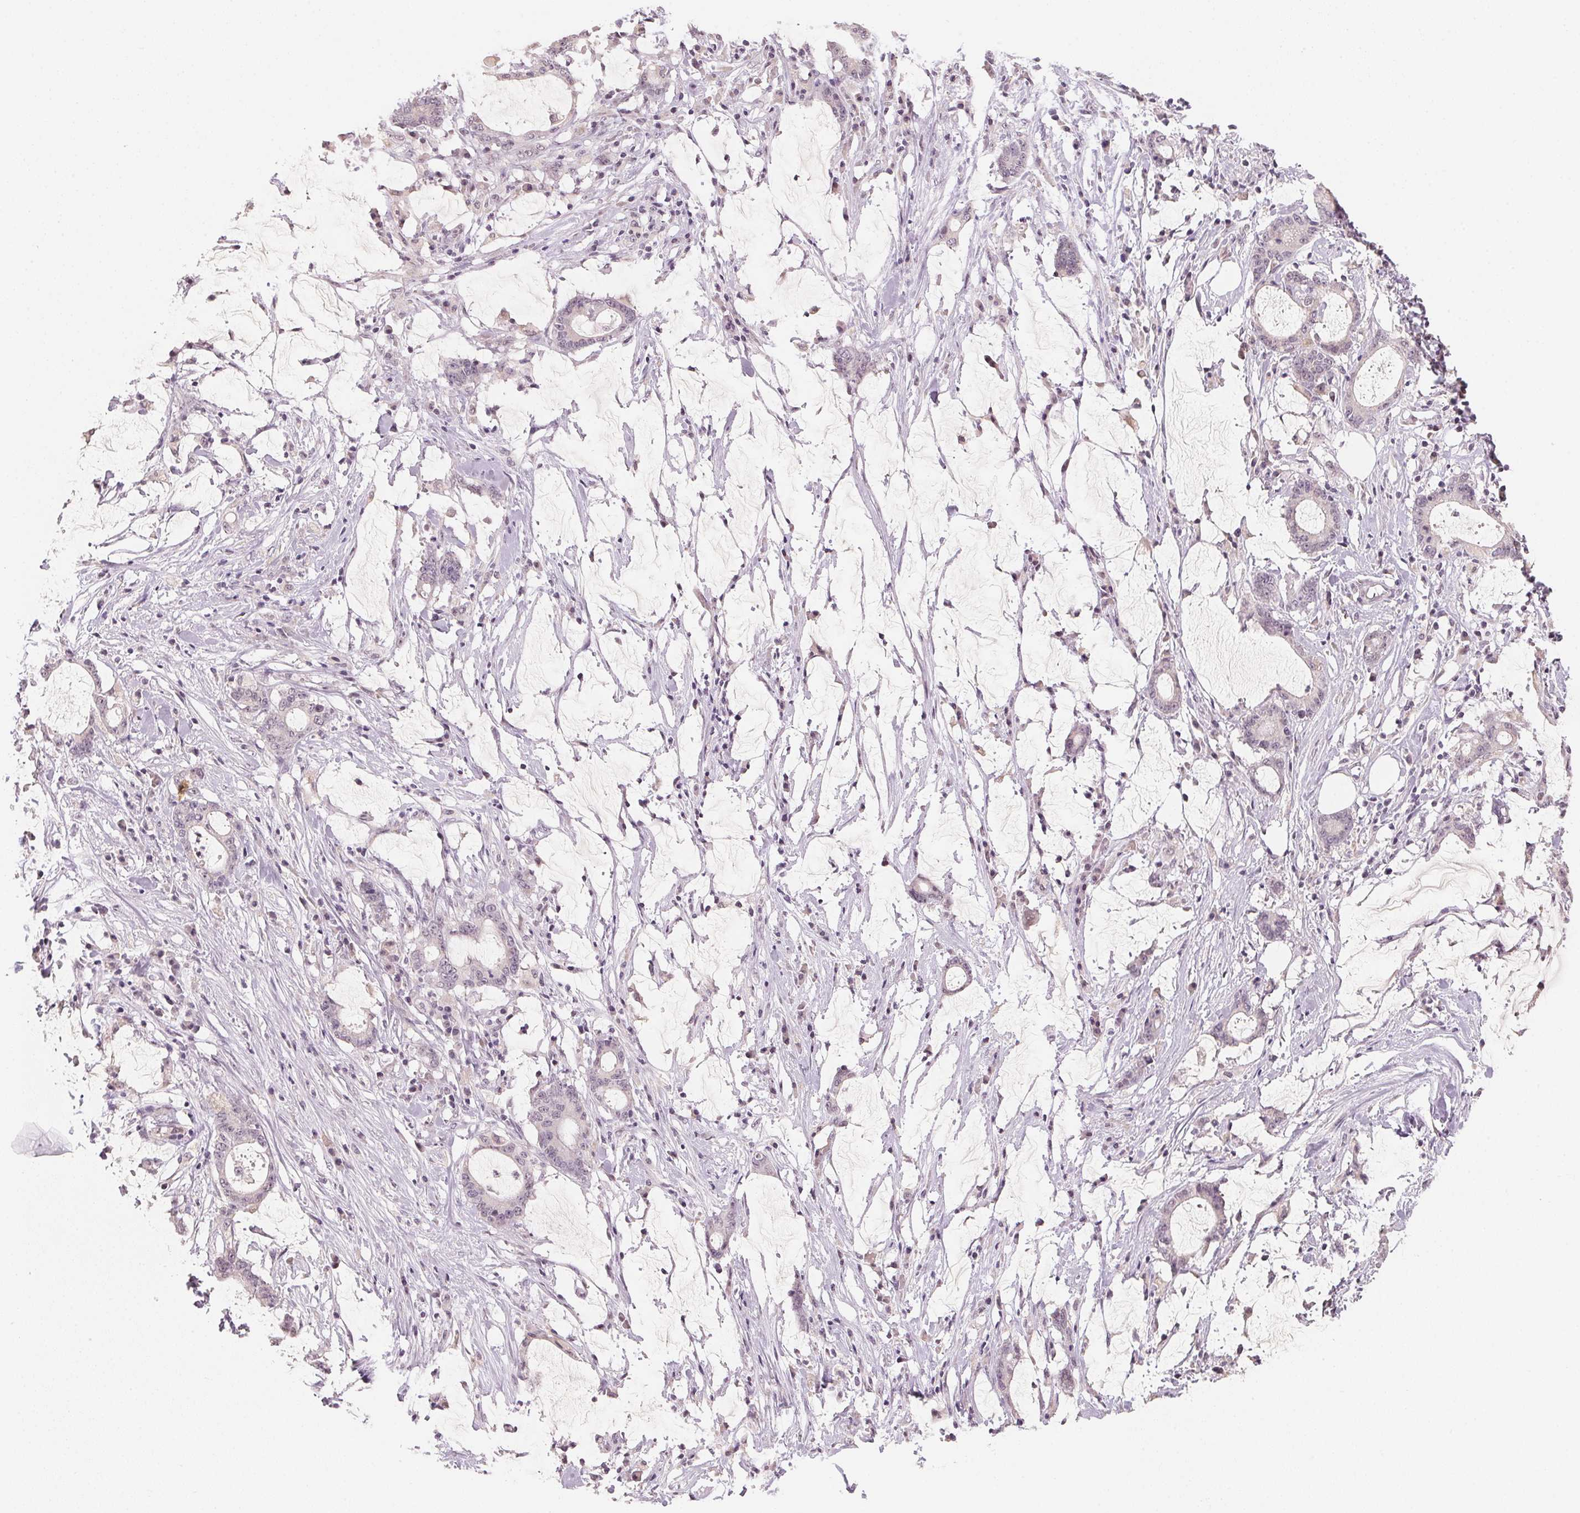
{"staining": {"intensity": "negative", "quantity": "none", "location": "none"}, "tissue": "stomach cancer", "cell_type": "Tumor cells", "image_type": "cancer", "snomed": [{"axis": "morphology", "description": "Adenocarcinoma, NOS"}, {"axis": "topography", "description": "Stomach, upper"}], "caption": "Immunohistochemistry (IHC) micrograph of human stomach cancer stained for a protein (brown), which reveals no expression in tumor cells. (DAB immunohistochemistry, high magnification).", "gene": "ANKRD31", "patient": {"sex": "male", "age": 68}}